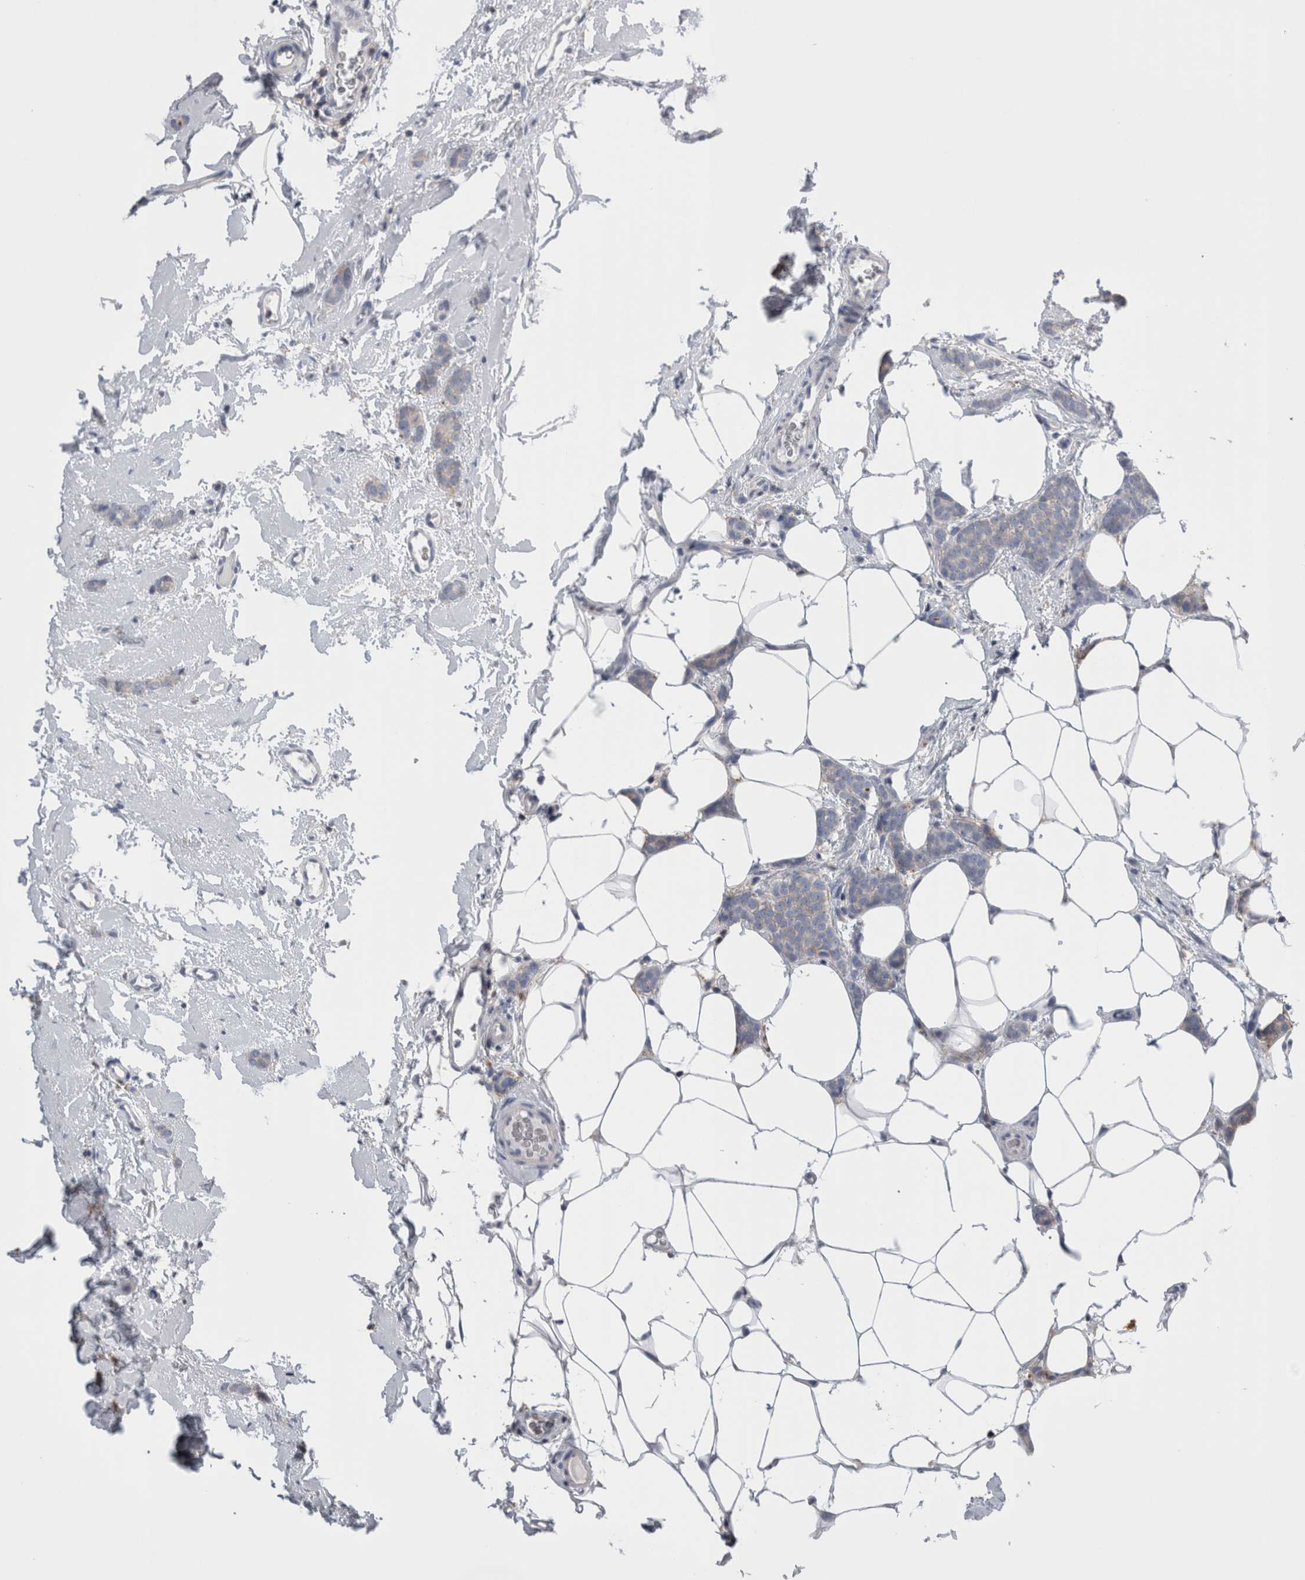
{"staining": {"intensity": "weak", "quantity": "<25%", "location": "cytoplasmic/membranous"}, "tissue": "breast cancer", "cell_type": "Tumor cells", "image_type": "cancer", "snomed": [{"axis": "morphology", "description": "Lobular carcinoma"}, {"axis": "topography", "description": "Skin"}, {"axis": "topography", "description": "Breast"}], "caption": "Immunohistochemistry of human breast cancer (lobular carcinoma) displays no staining in tumor cells.", "gene": "DCTN6", "patient": {"sex": "female", "age": 46}}